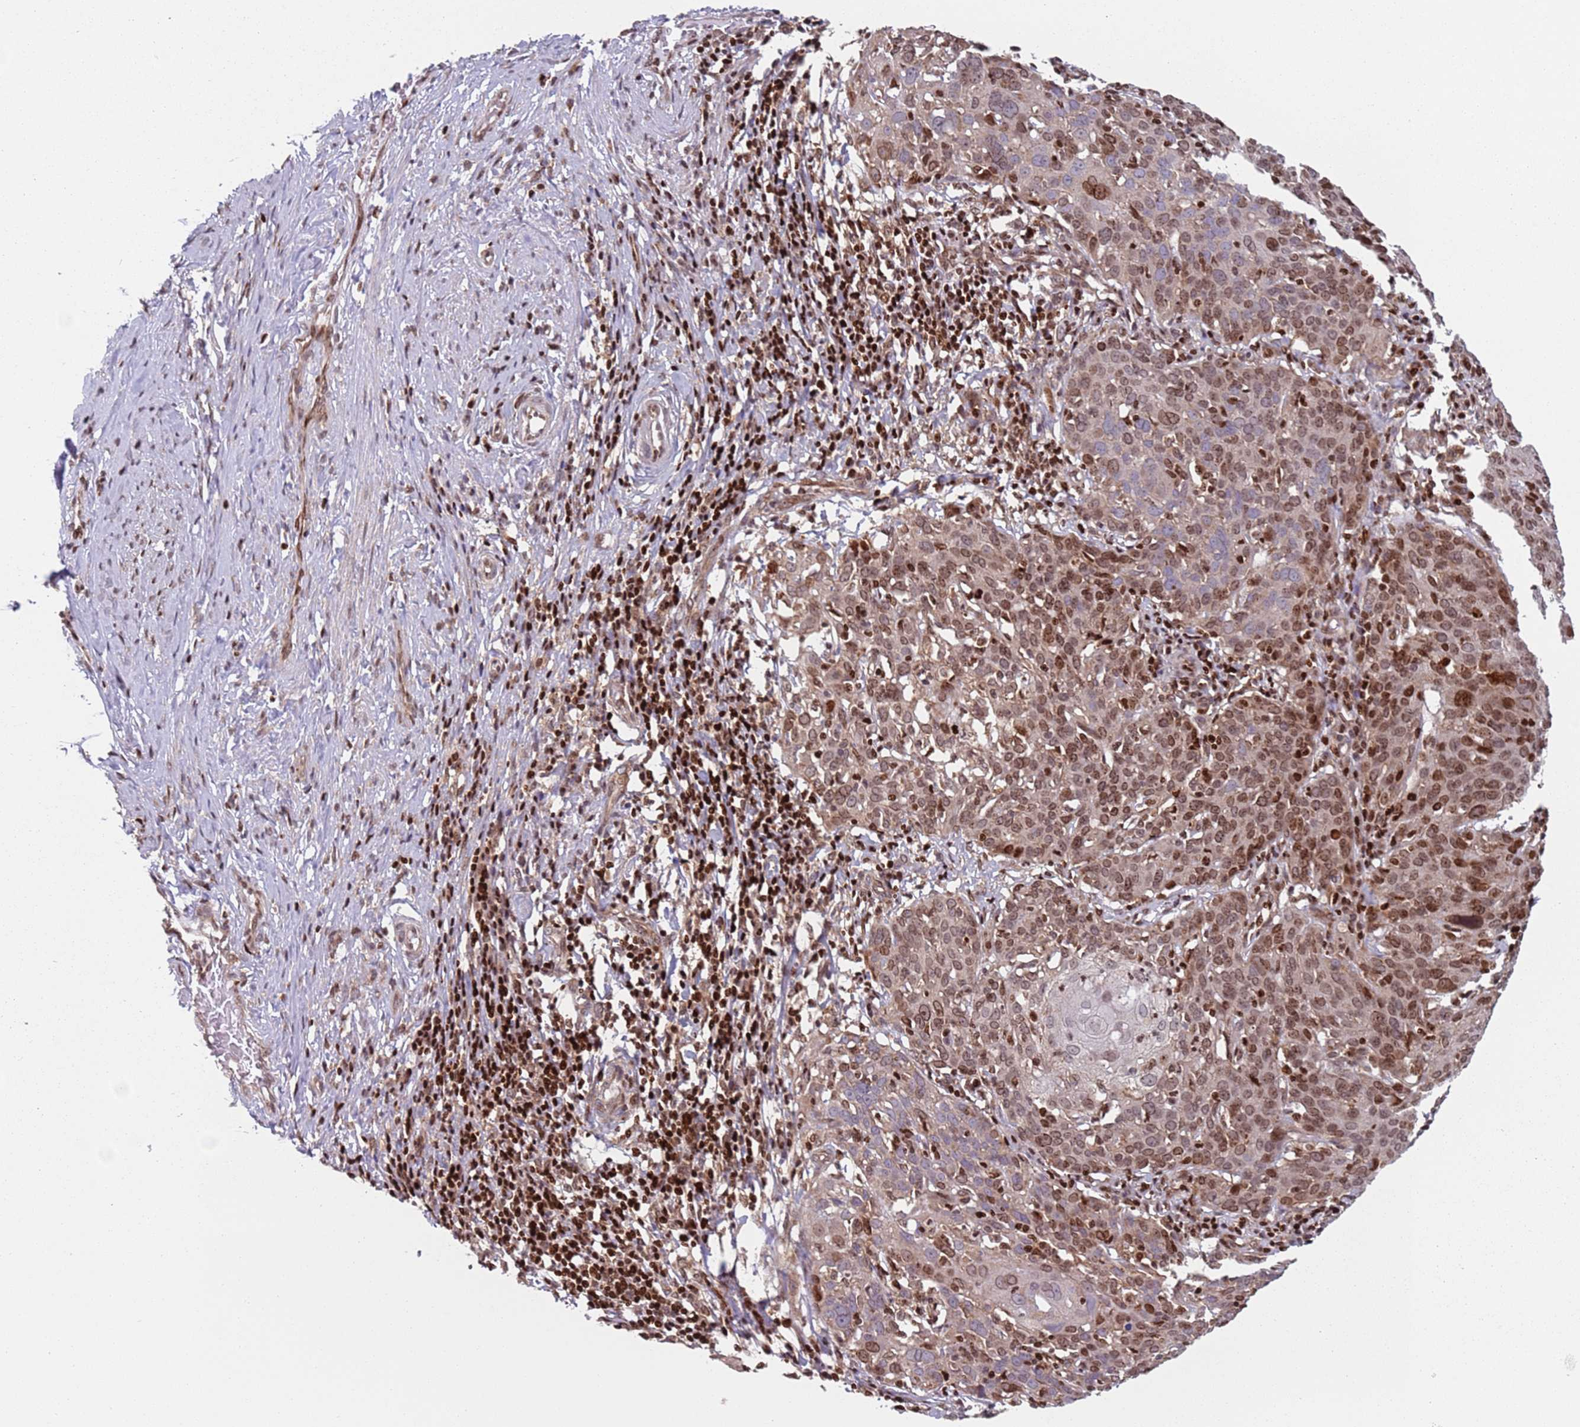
{"staining": {"intensity": "strong", "quantity": ">75%", "location": "cytoplasmic/membranous,nuclear"}, "tissue": "cervical cancer", "cell_type": "Tumor cells", "image_type": "cancer", "snomed": [{"axis": "morphology", "description": "Squamous cell carcinoma, NOS"}, {"axis": "topography", "description": "Cervix"}], "caption": "Immunohistochemistry micrograph of cervical cancer stained for a protein (brown), which exhibits high levels of strong cytoplasmic/membranous and nuclear positivity in approximately >75% of tumor cells.", "gene": "HNRNPLL", "patient": {"sex": "female", "age": 50}}